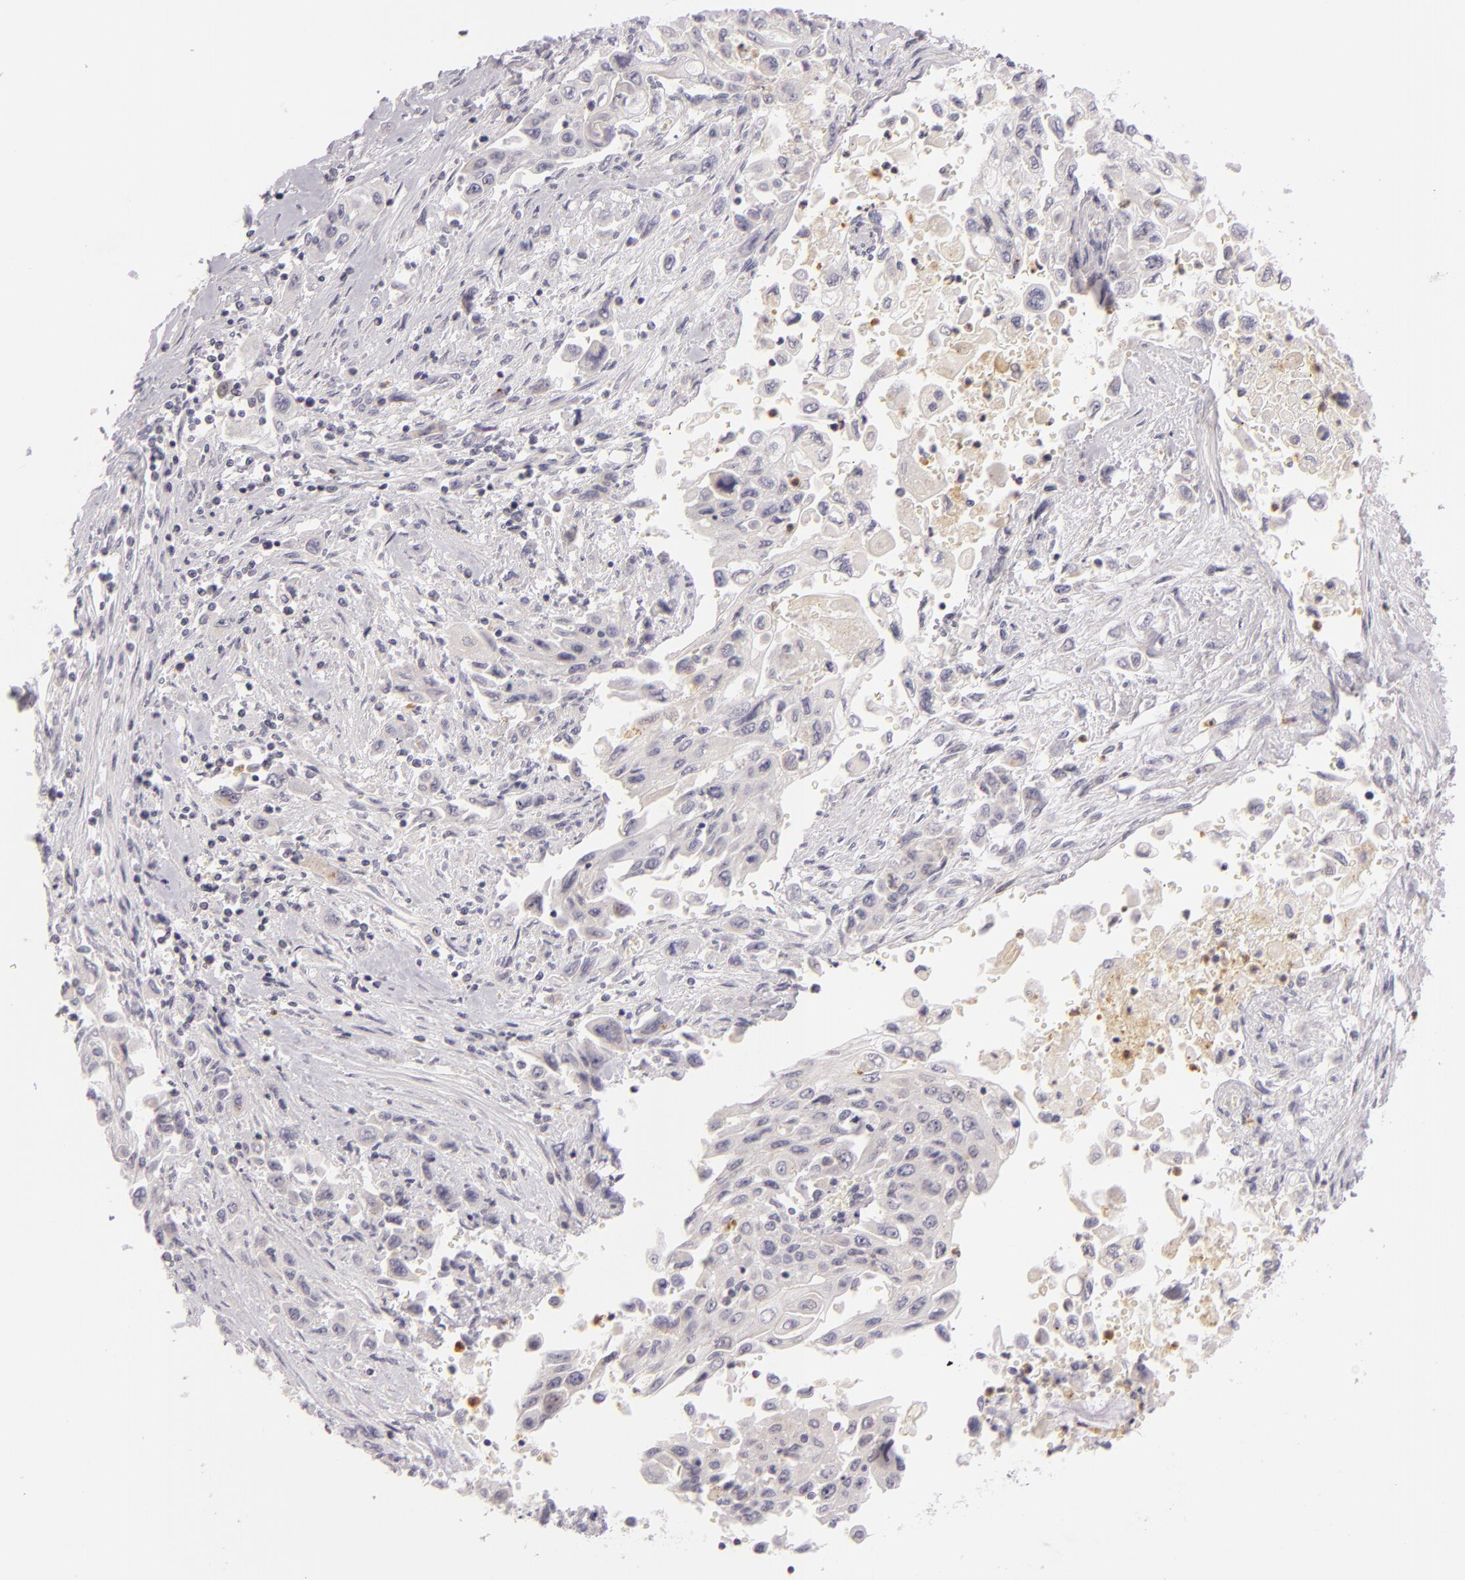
{"staining": {"intensity": "negative", "quantity": "none", "location": "none"}, "tissue": "pancreatic cancer", "cell_type": "Tumor cells", "image_type": "cancer", "snomed": [{"axis": "morphology", "description": "Adenocarcinoma, NOS"}, {"axis": "topography", "description": "Pancreas"}], "caption": "Tumor cells are negative for brown protein staining in adenocarcinoma (pancreatic).", "gene": "FAM181A", "patient": {"sex": "male", "age": 70}}